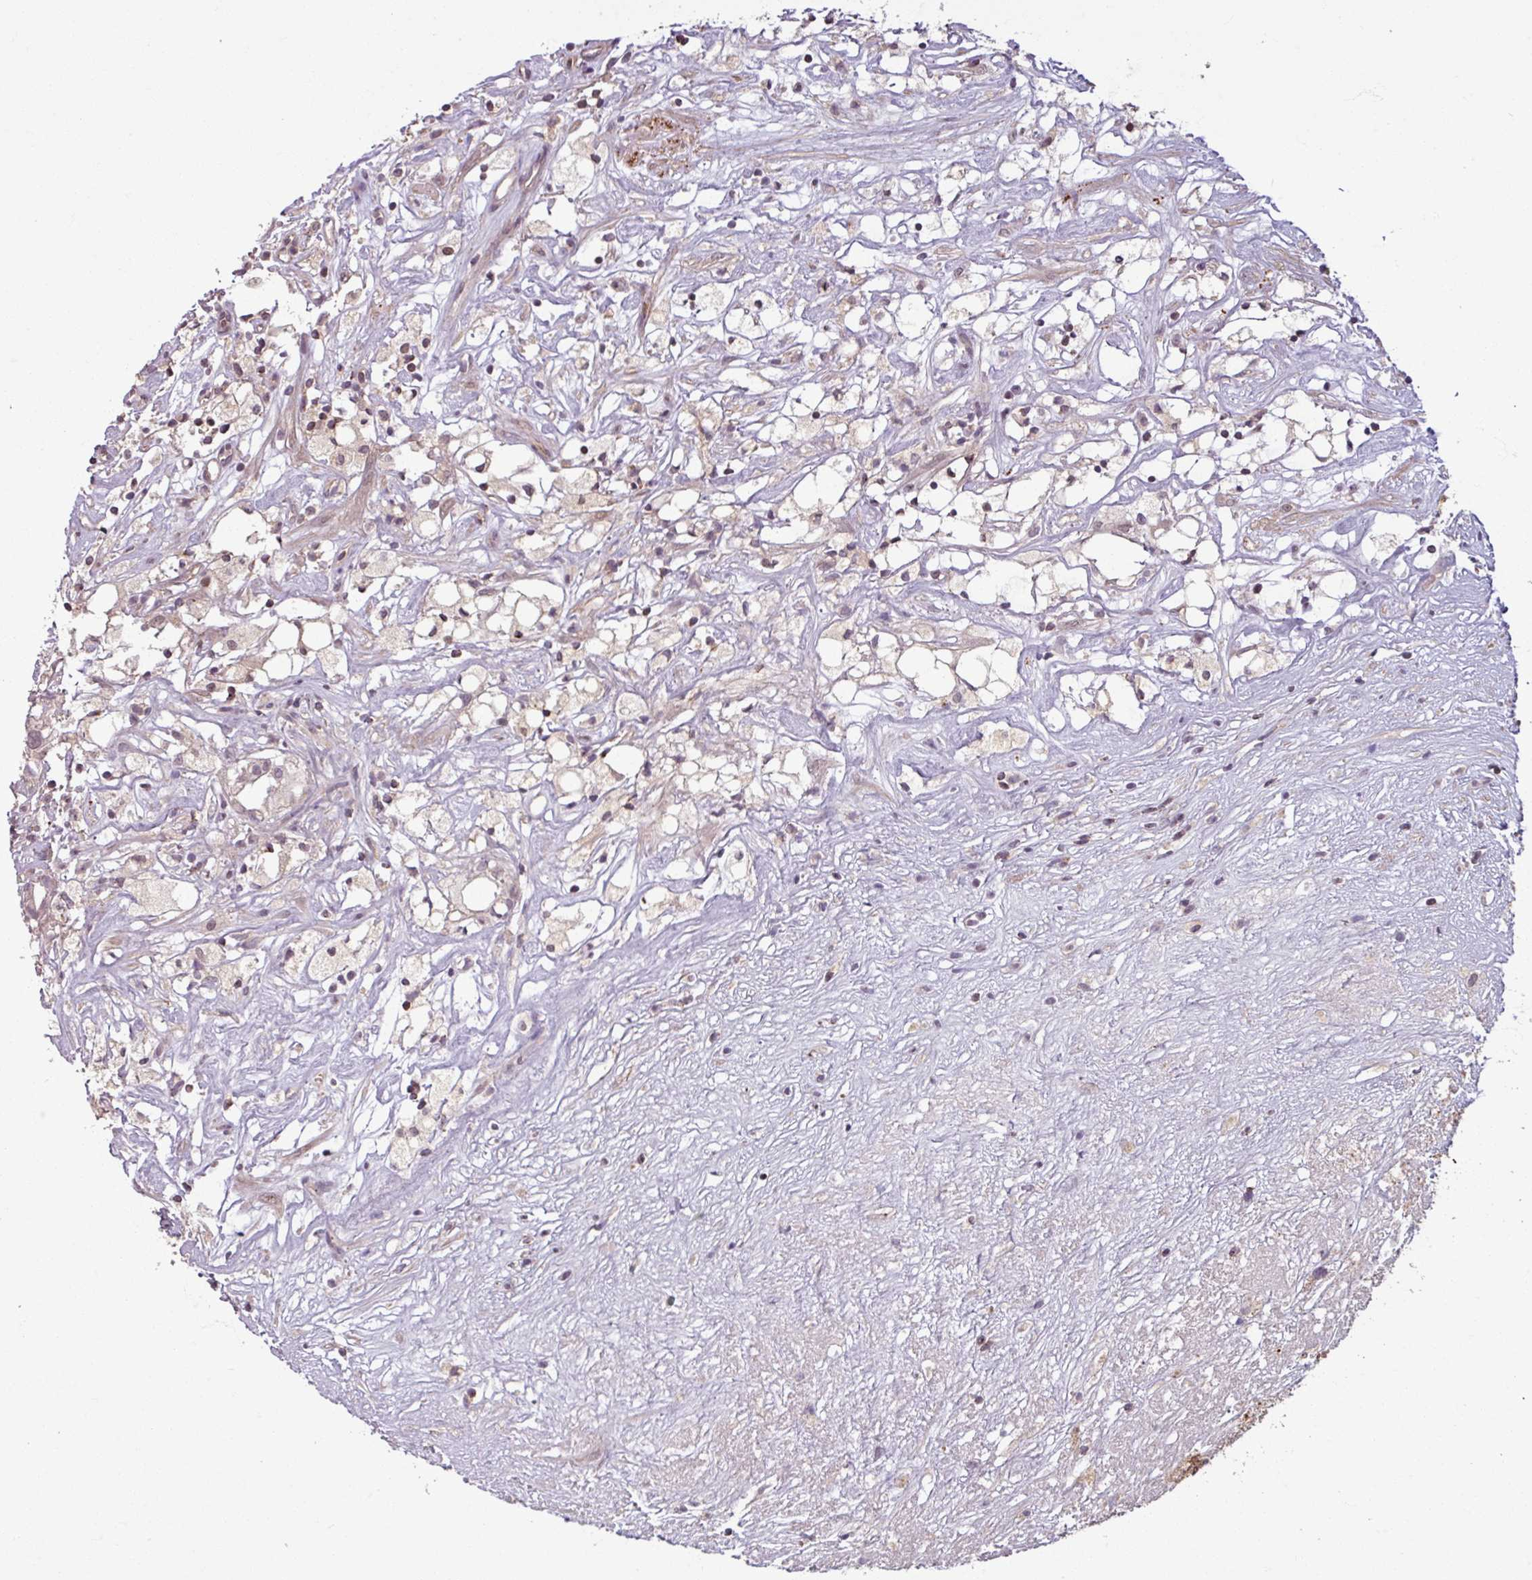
{"staining": {"intensity": "weak", "quantity": "<25%", "location": "cytoplasmic/membranous"}, "tissue": "renal cancer", "cell_type": "Tumor cells", "image_type": "cancer", "snomed": [{"axis": "morphology", "description": "Adenocarcinoma, NOS"}, {"axis": "topography", "description": "Kidney"}], "caption": "Adenocarcinoma (renal) was stained to show a protein in brown. There is no significant staining in tumor cells. (DAB immunohistochemistry, high magnification).", "gene": "OR6B1", "patient": {"sex": "male", "age": 59}}